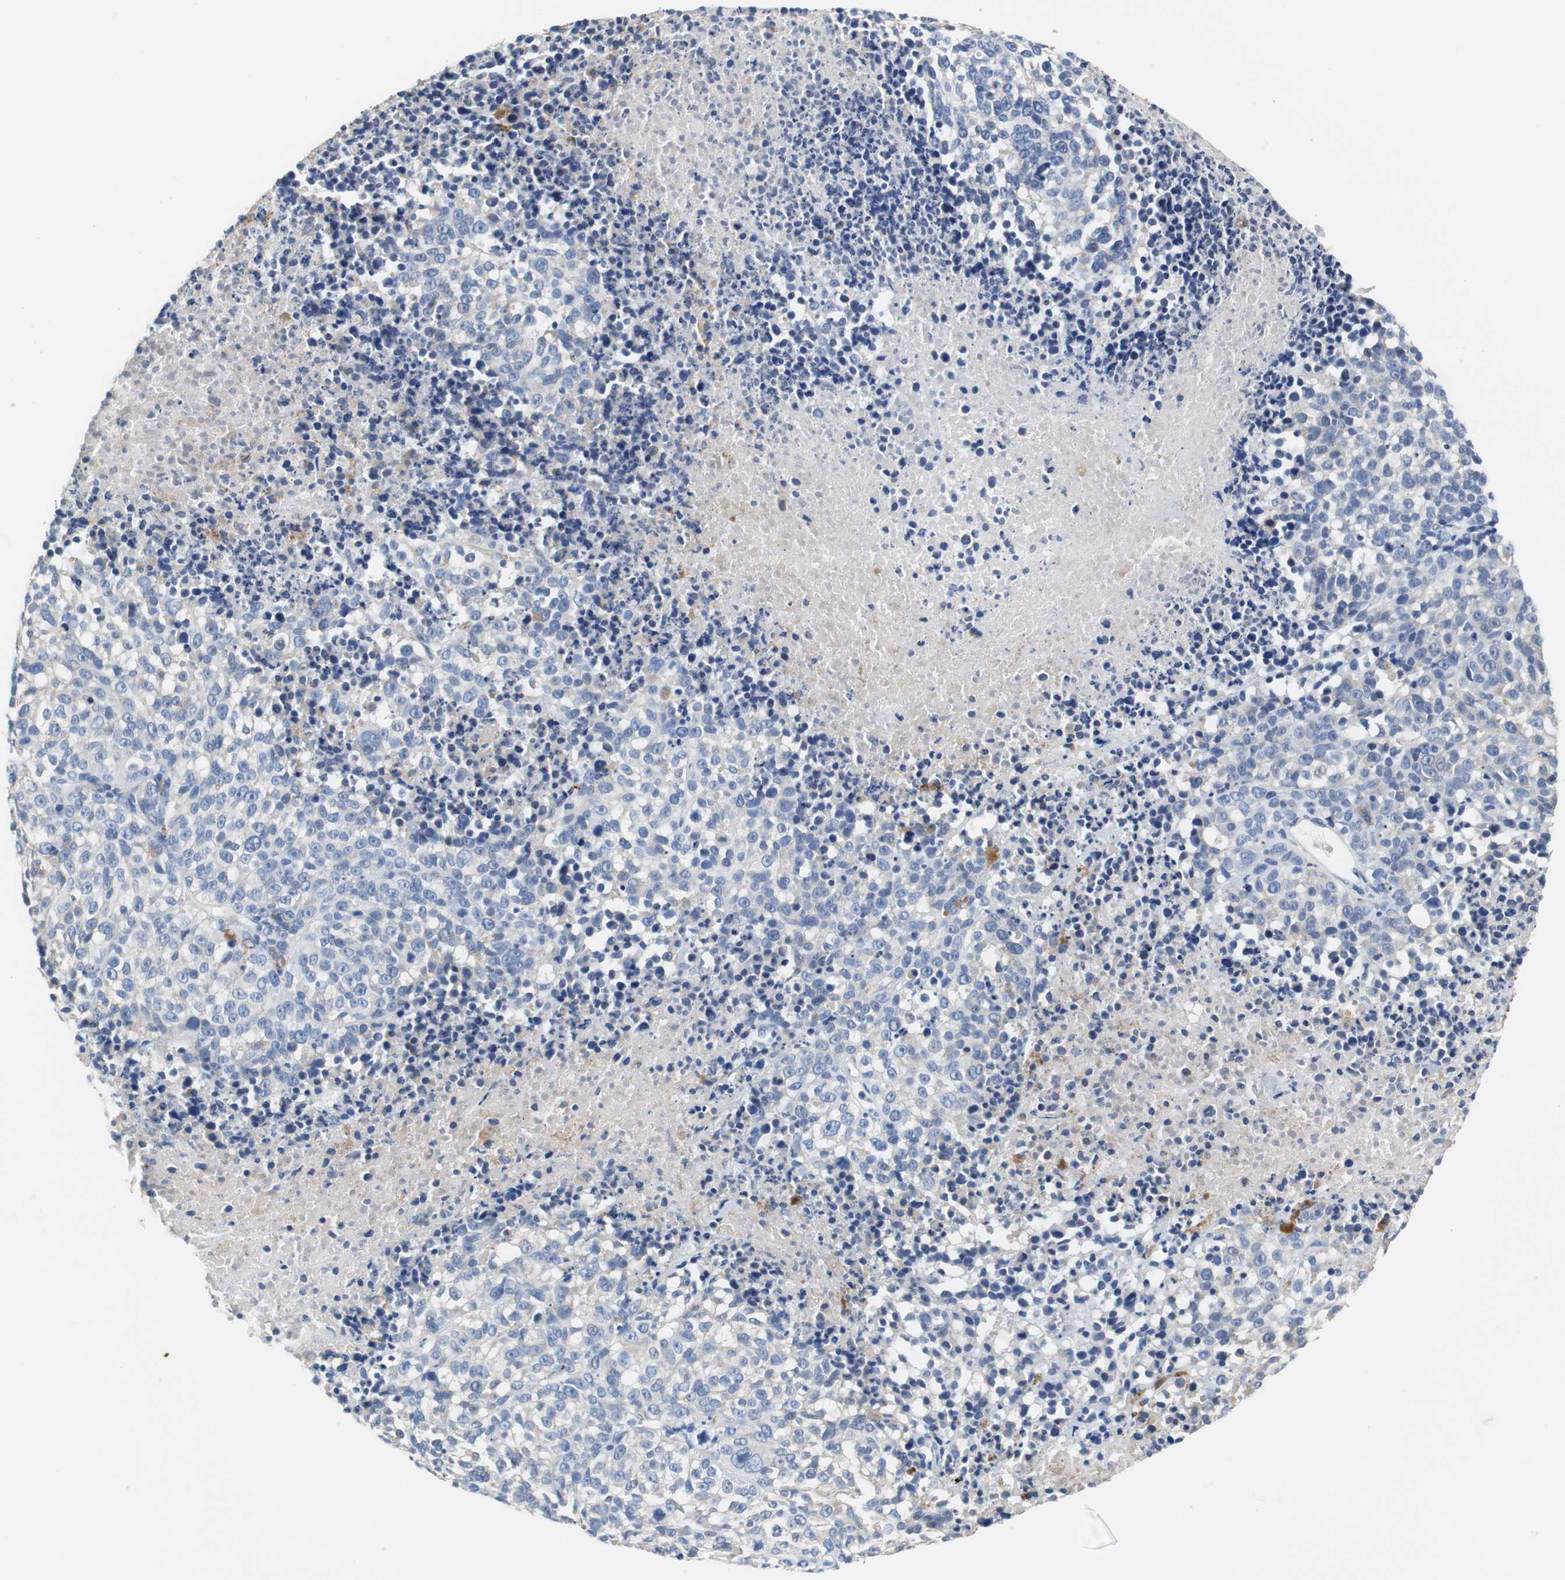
{"staining": {"intensity": "negative", "quantity": "none", "location": "none"}, "tissue": "melanoma", "cell_type": "Tumor cells", "image_type": "cancer", "snomed": [{"axis": "morphology", "description": "Malignant melanoma, Metastatic site"}, {"axis": "topography", "description": "Cerebral cortex"}], "caption": "IHC photomicrograph of neoplastic tissue: melanoma stained with DAB demonstrates no significant protein expression in tumor cells.", "gene": "PCK1", "patient": {"sex": "female", "age": 52}}